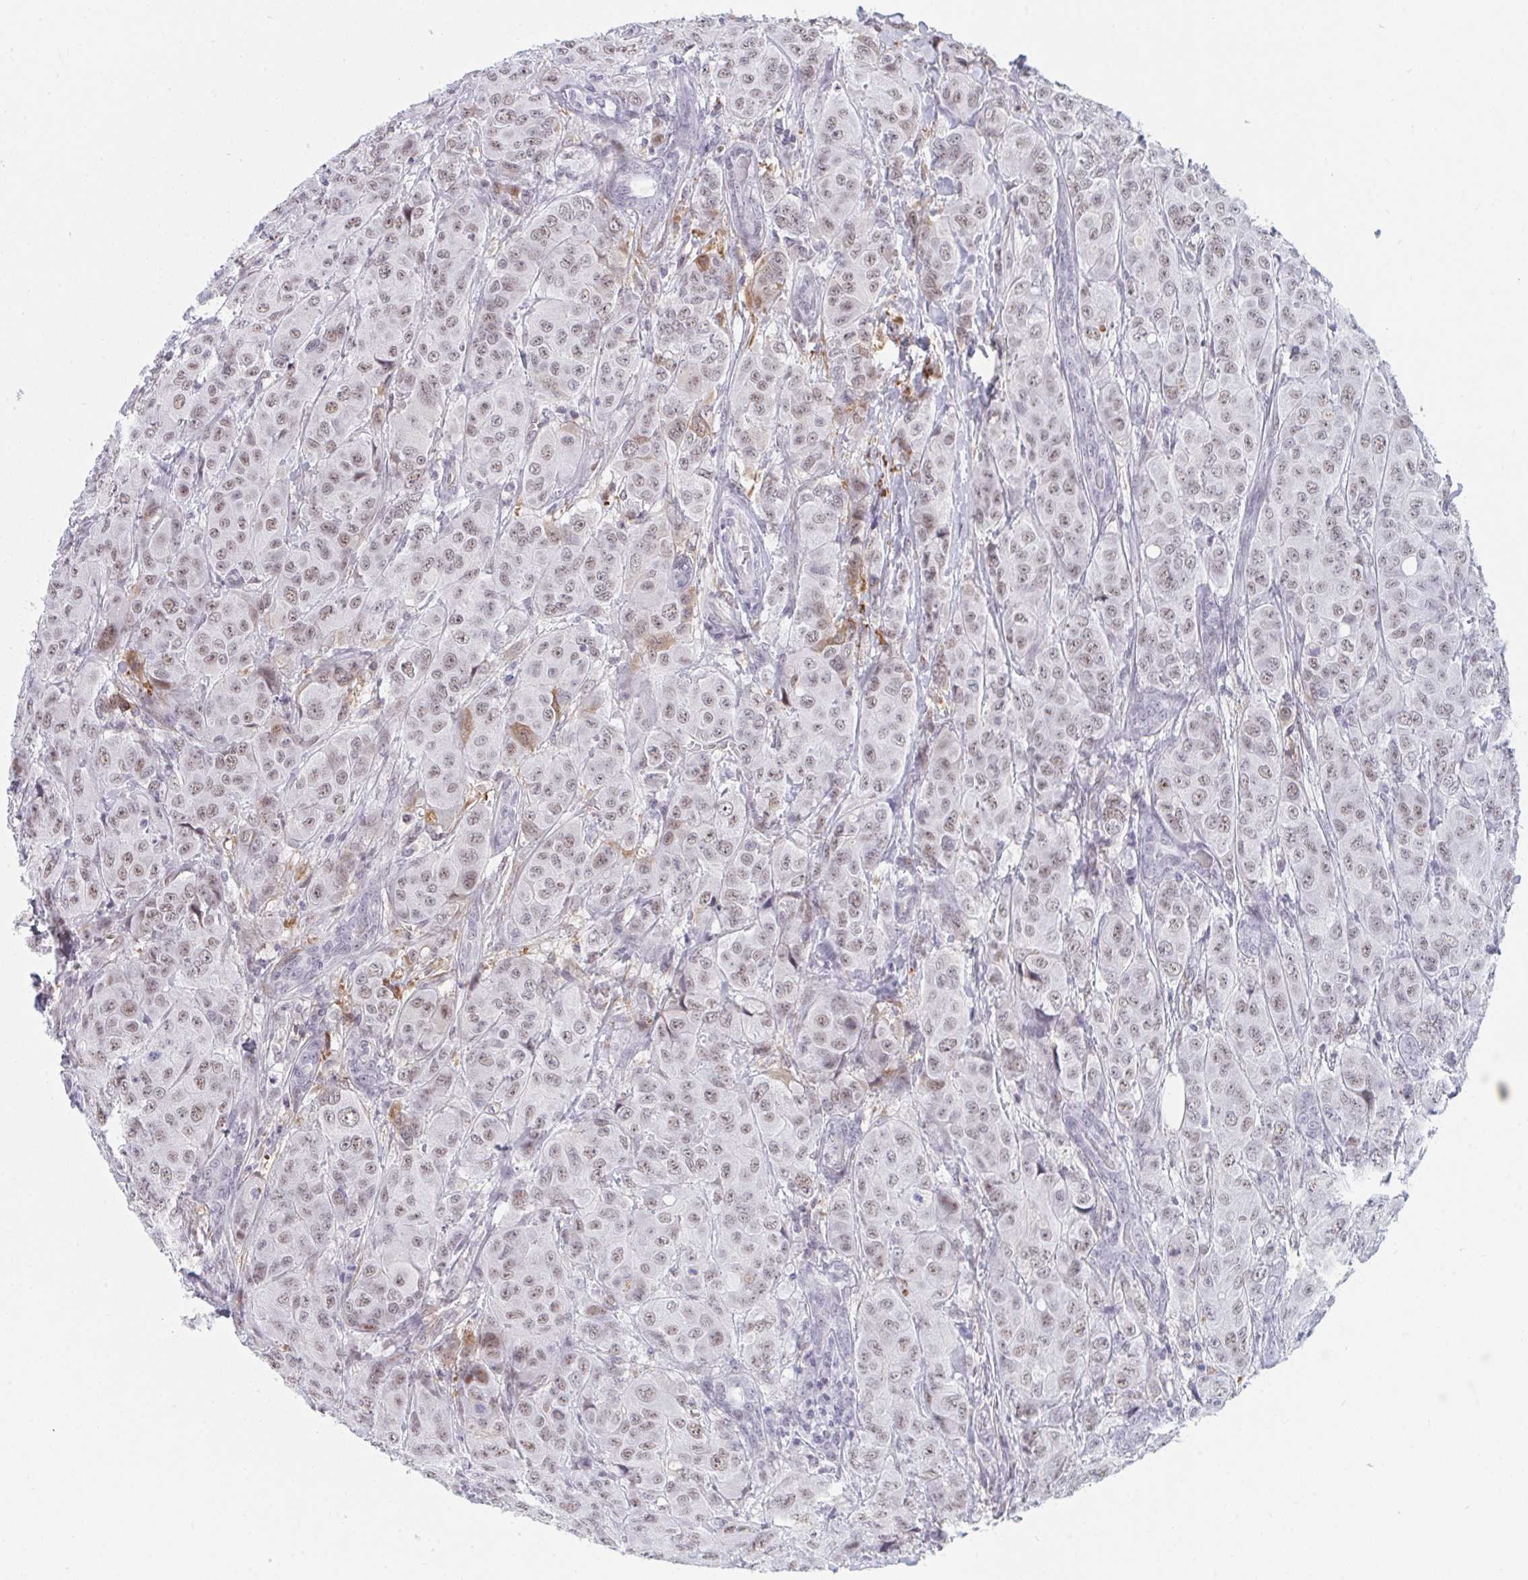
{"staining": {"intensity": "moderate", "quantity": ">75%", "location": "nuclear"}, "tissue": "breast cancer", "cell_type": "Tumor cells", "image_type": "cancer", "snomed": [{"axis": "morphology", "description": "Duct carcinoma"}, {"axis": "topography", "description": "Breast"}], "caption": "A photomicrograph of human breast infiltrating ductal carcinoma stained for a protein exhibits moderate nuclear brown staining in tumor cells. The staining is performed using DAB brown chromogen to label protein expression. The nuclei are counter-stained blue using hematoxylin.", "gene": "DSCAML1", "patient": {"sex": "female", "age": 43}}